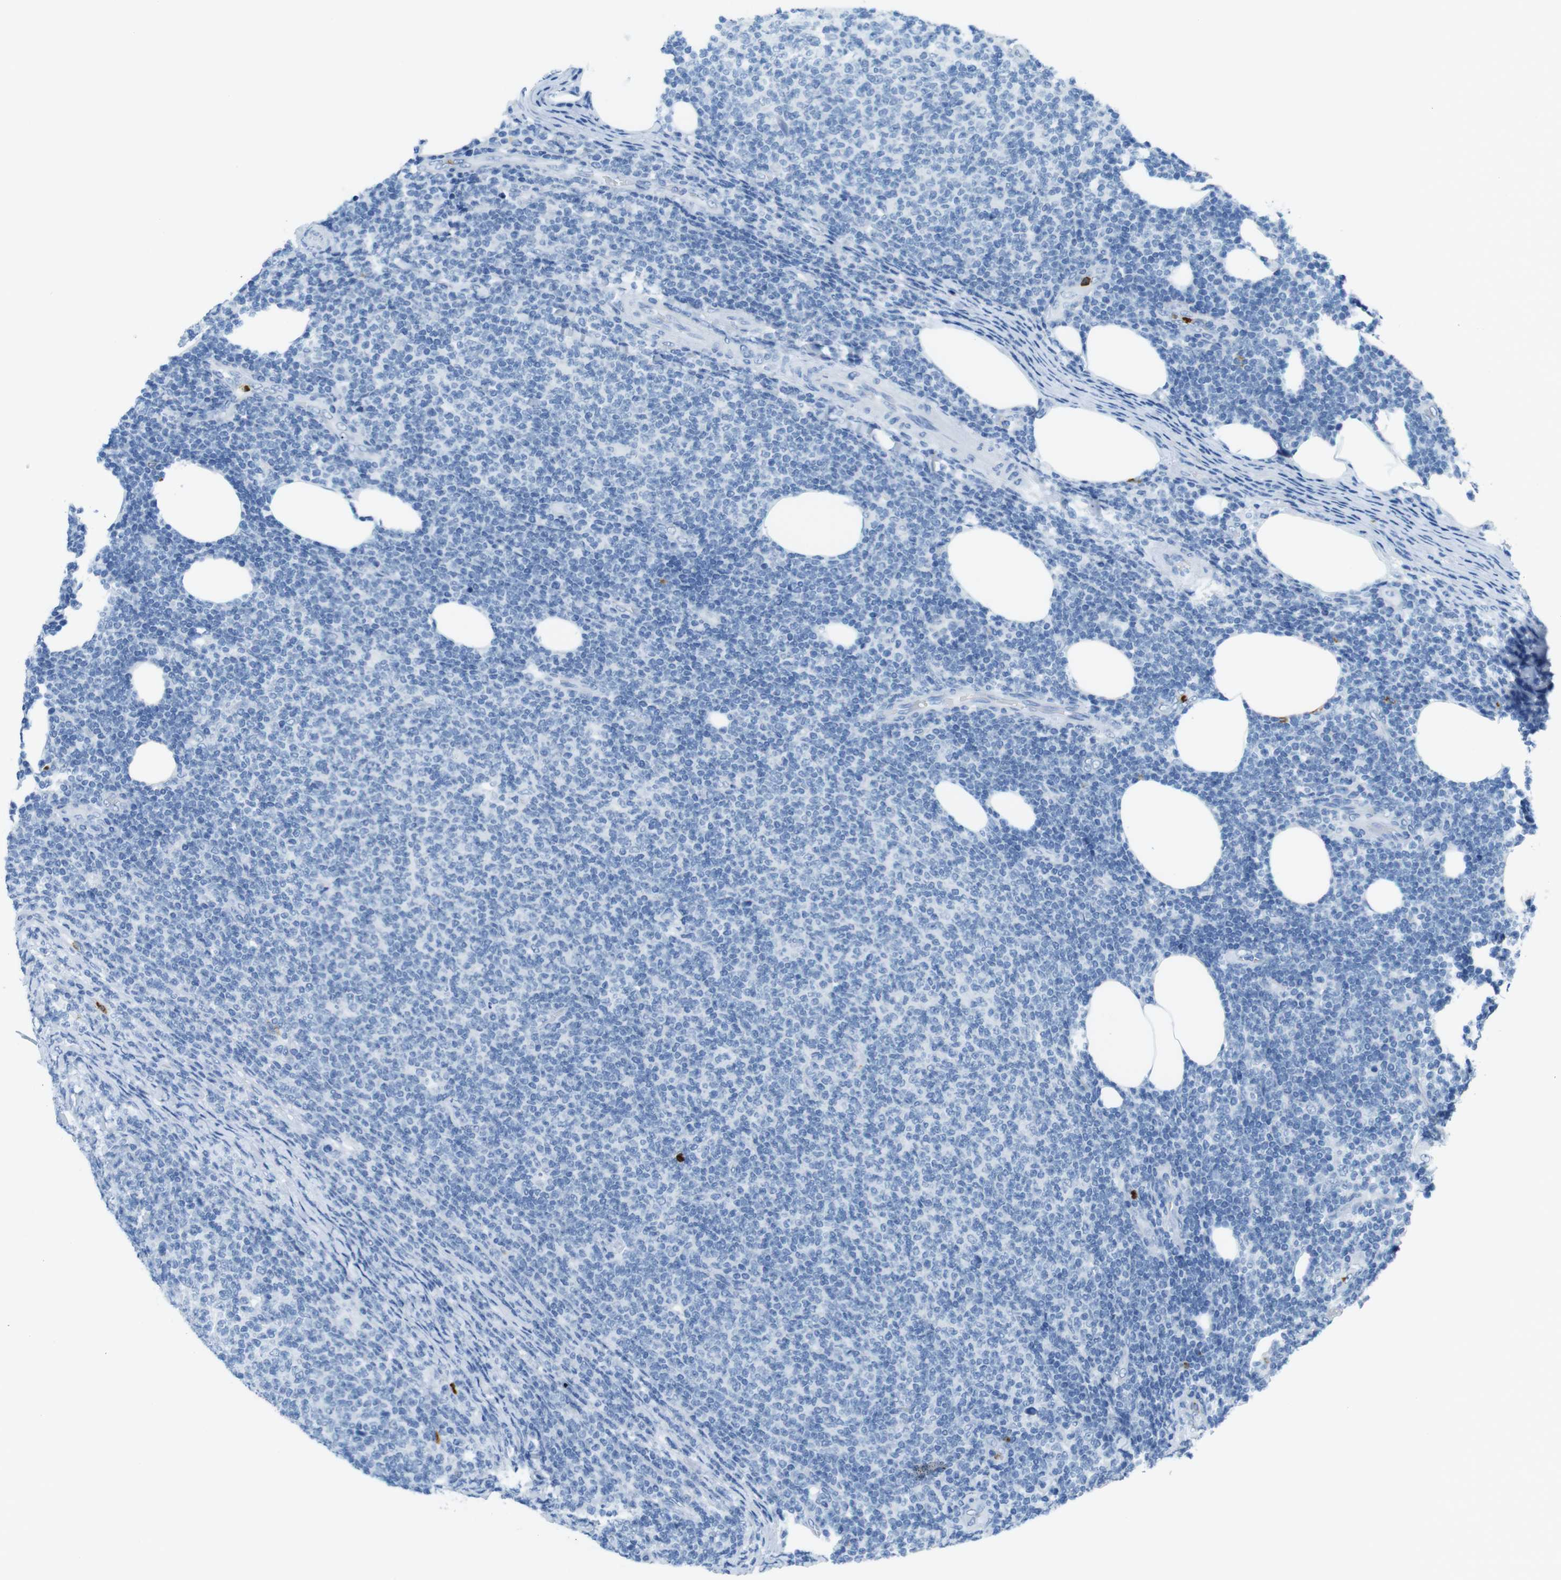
{"staining": {"intensity": "negative", "quantity": "none", "location": "none"}, "tissue": "lymphoma", "cell_type": "Tumor cells", "image_type": "cancer", "snomed": [{"axis": "morphology", "description": "Malignant lymphoma, non-Hodgkin's type, Low grade"}, {"axis": "topography", "description": "Lymph node"}], "caption": "This is a image of IHC staining of lymphoma, which shows no positivity in tumor cells. Brightfield microscopy of immunohistochemistry (IHC) stained with DAB (3,3'-diaminobenzidine) (brown) and hematoxylin (blue), captured at high magnification.", "gene": "MCEMP1", "patient": {"sex": "male", "age": 66}}